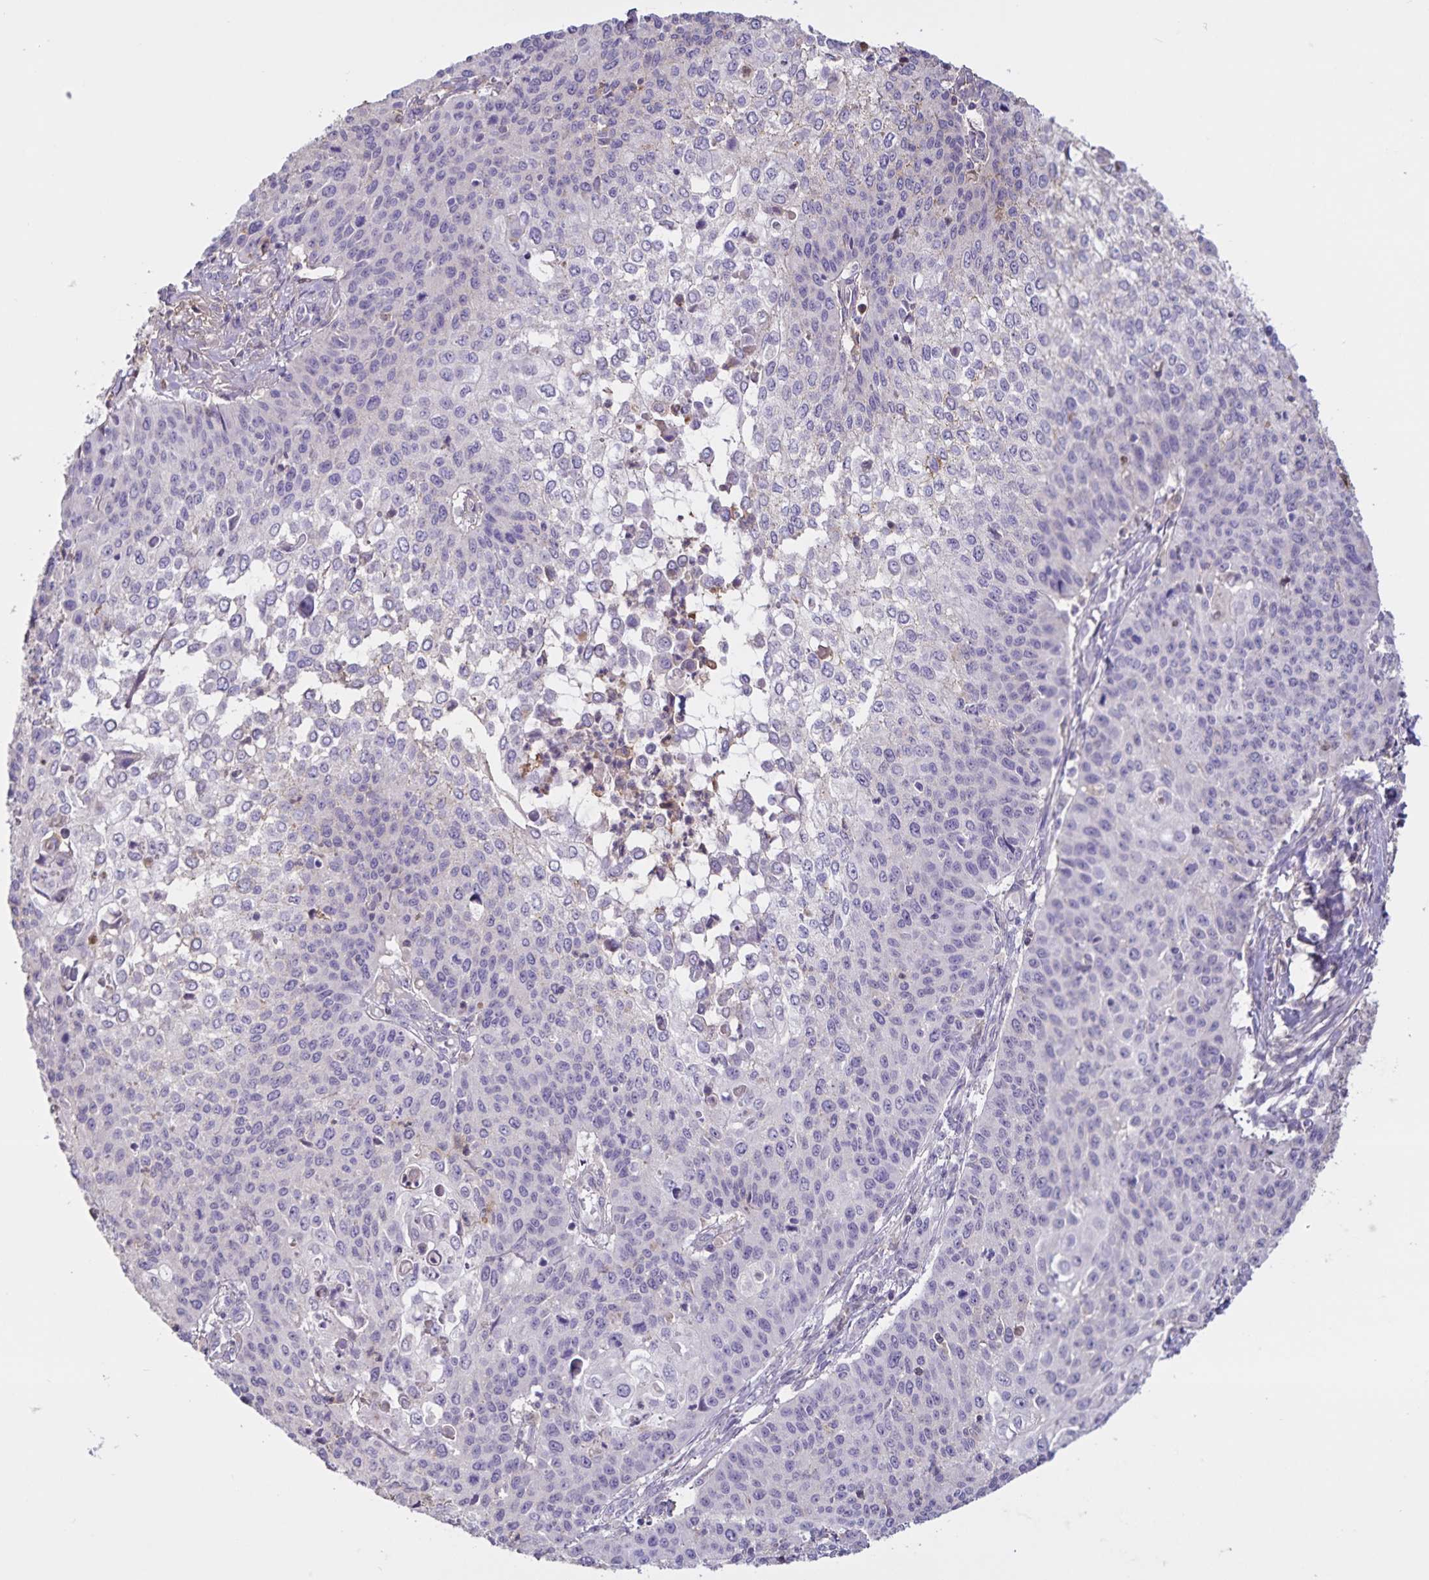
{"staining": {"intensity": "negative", "quantity": "none", "location": "none"}, "tissue": "cervical cancer", "cell_type": "Tumor cells", "image_type": "cancer", "snomed": [{"axis": "morphology", "description": "Squamous cell carcinoma, NOS"}, {"axis": "topography", "description": "Cervix"}], "caption": "Cervical cancer was stained to show a protein in brown. There is no significant positivity in tumor cells.", "gene": "FGG", "patient": {"sex": "female", "age": 65}}